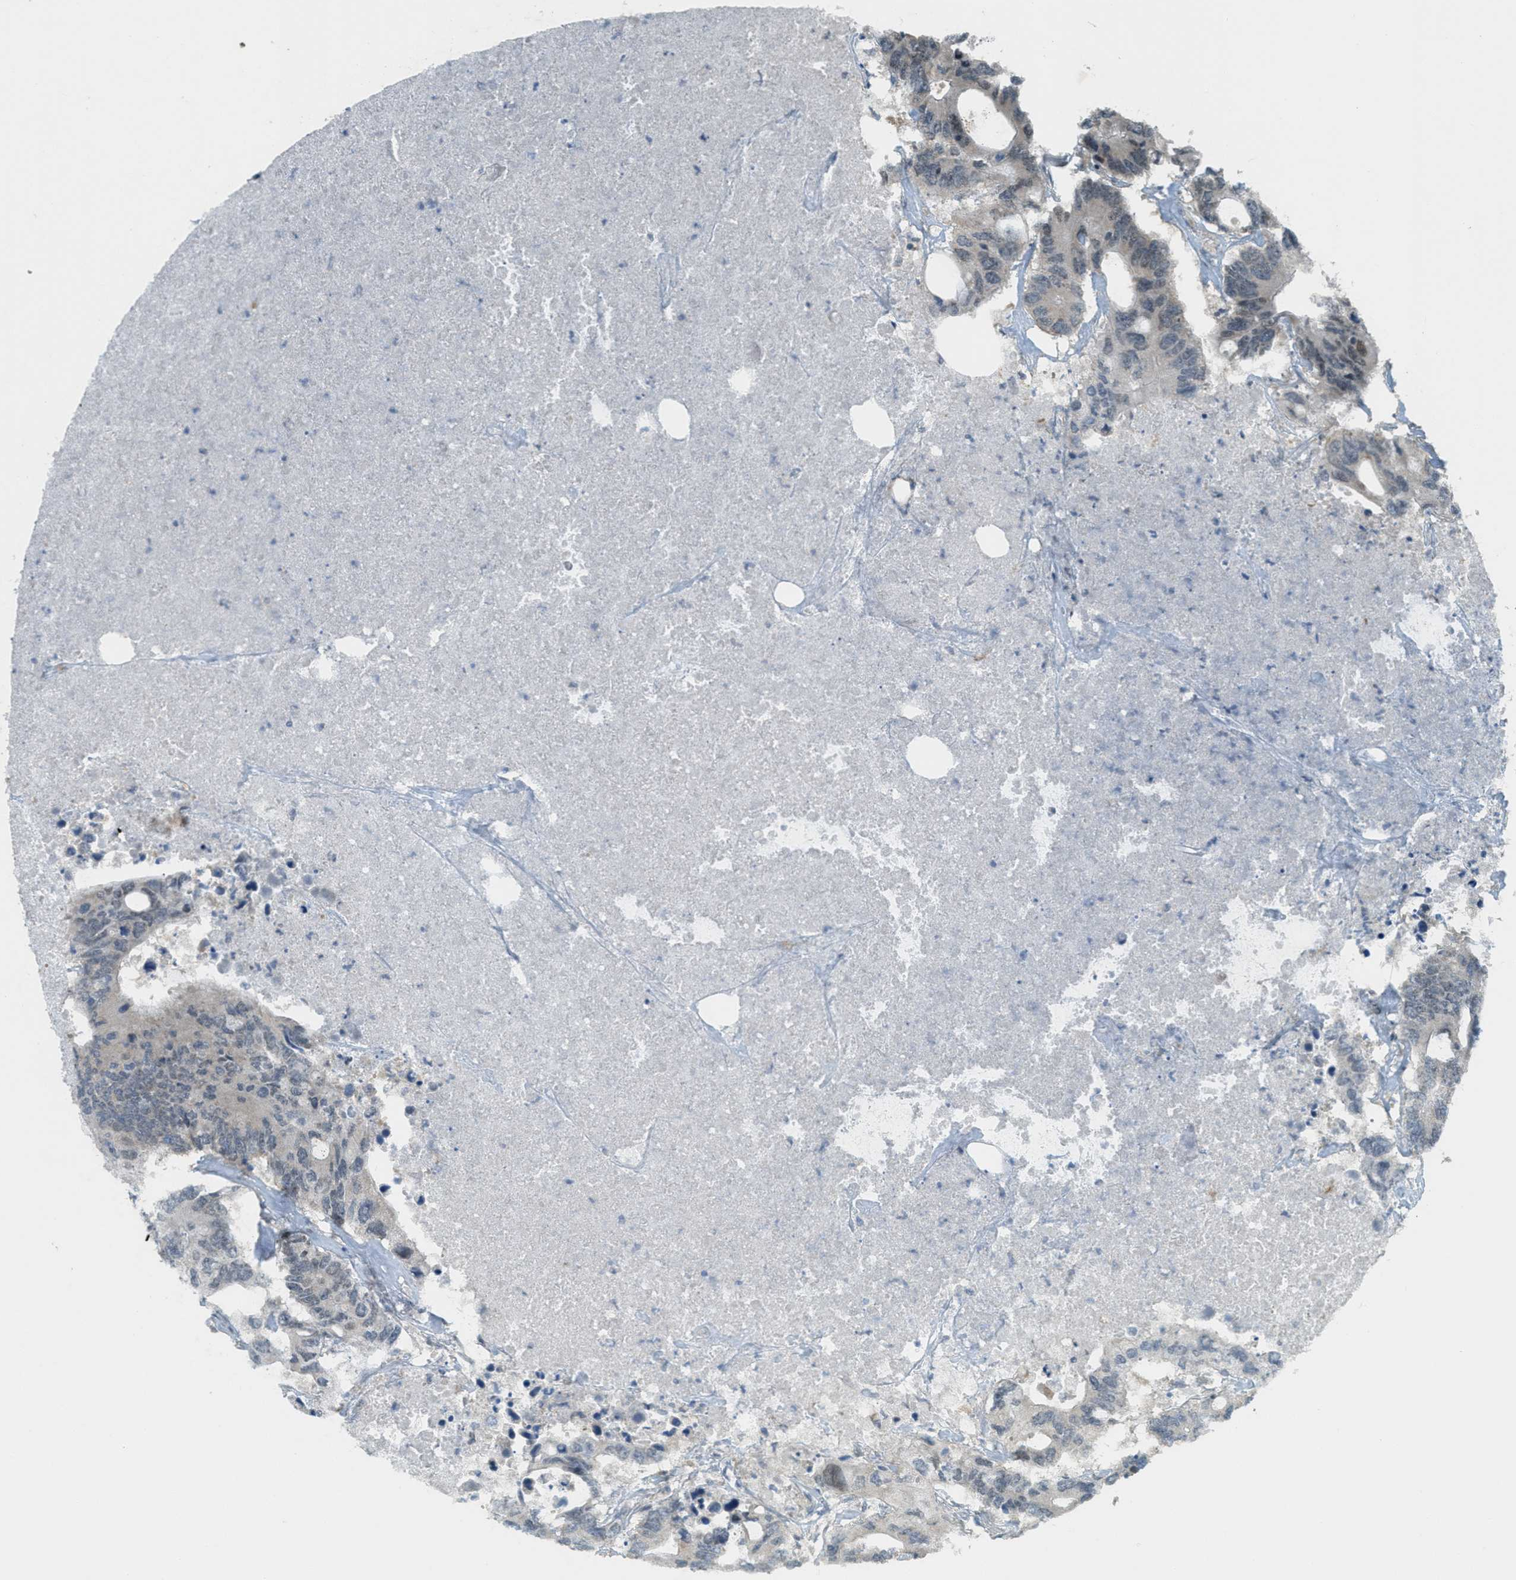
{"staining": {"intensity": "weak", "quantity": "<25%", "location": "cytoplasmic/membranous"}, "tissue": "colorectal cancer", "cell_type": "Tumor cells", "image_type": "cancer", "snomed": [{"axis": "morphology", "description": "Adenocarcinoma, NOS"}, {"axis": "topography", "description": "Colon"}], "caption": "IHC histopathology image of neoplastic tissue: adenocarcinoma (colorectal) stained with DAB reveals no significant protein positivity in tumor cells.", "gene": "TCF20", "patient": {"sex": "male", "age": 71}}